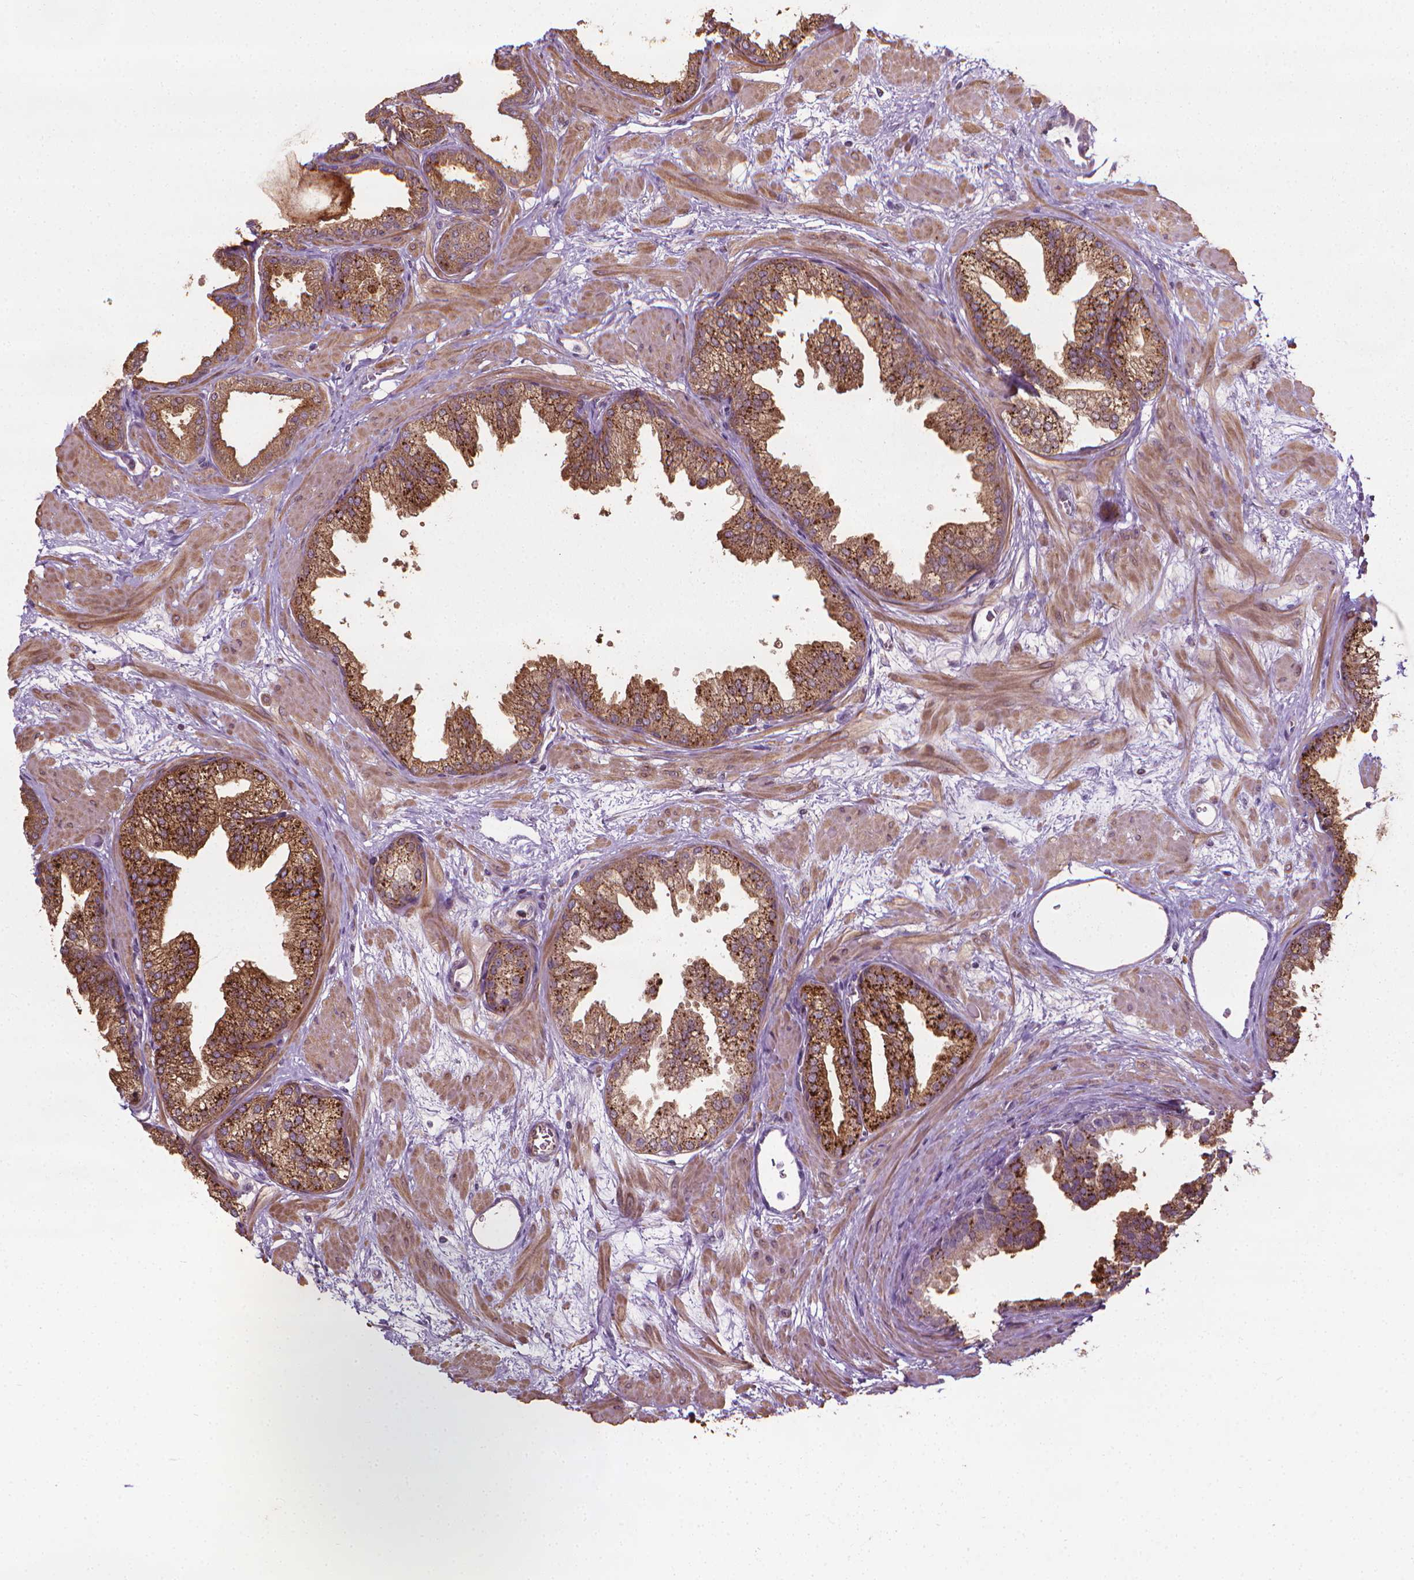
{"staining": {"intensity": "strong", "quantity": ">75%", "location": "cytoplasmic/membranous"}, "tissue": "prostate", "cell_type": "Glandular cells", "image_type": "normal", "snomed": [{"axis": "morphology", "description": "Normal tissue, NOS"}, {"axis": "topography", "description": "Prostate"}], "caption": "Brown immunohistochemical staining in unremarkable human prostate demonstrates strong cytoplasmic/membranous positivity in approximately >75% of glandular cells.", "gene": "PRAG1", "patient": {"sex": "male", "age": 37}}